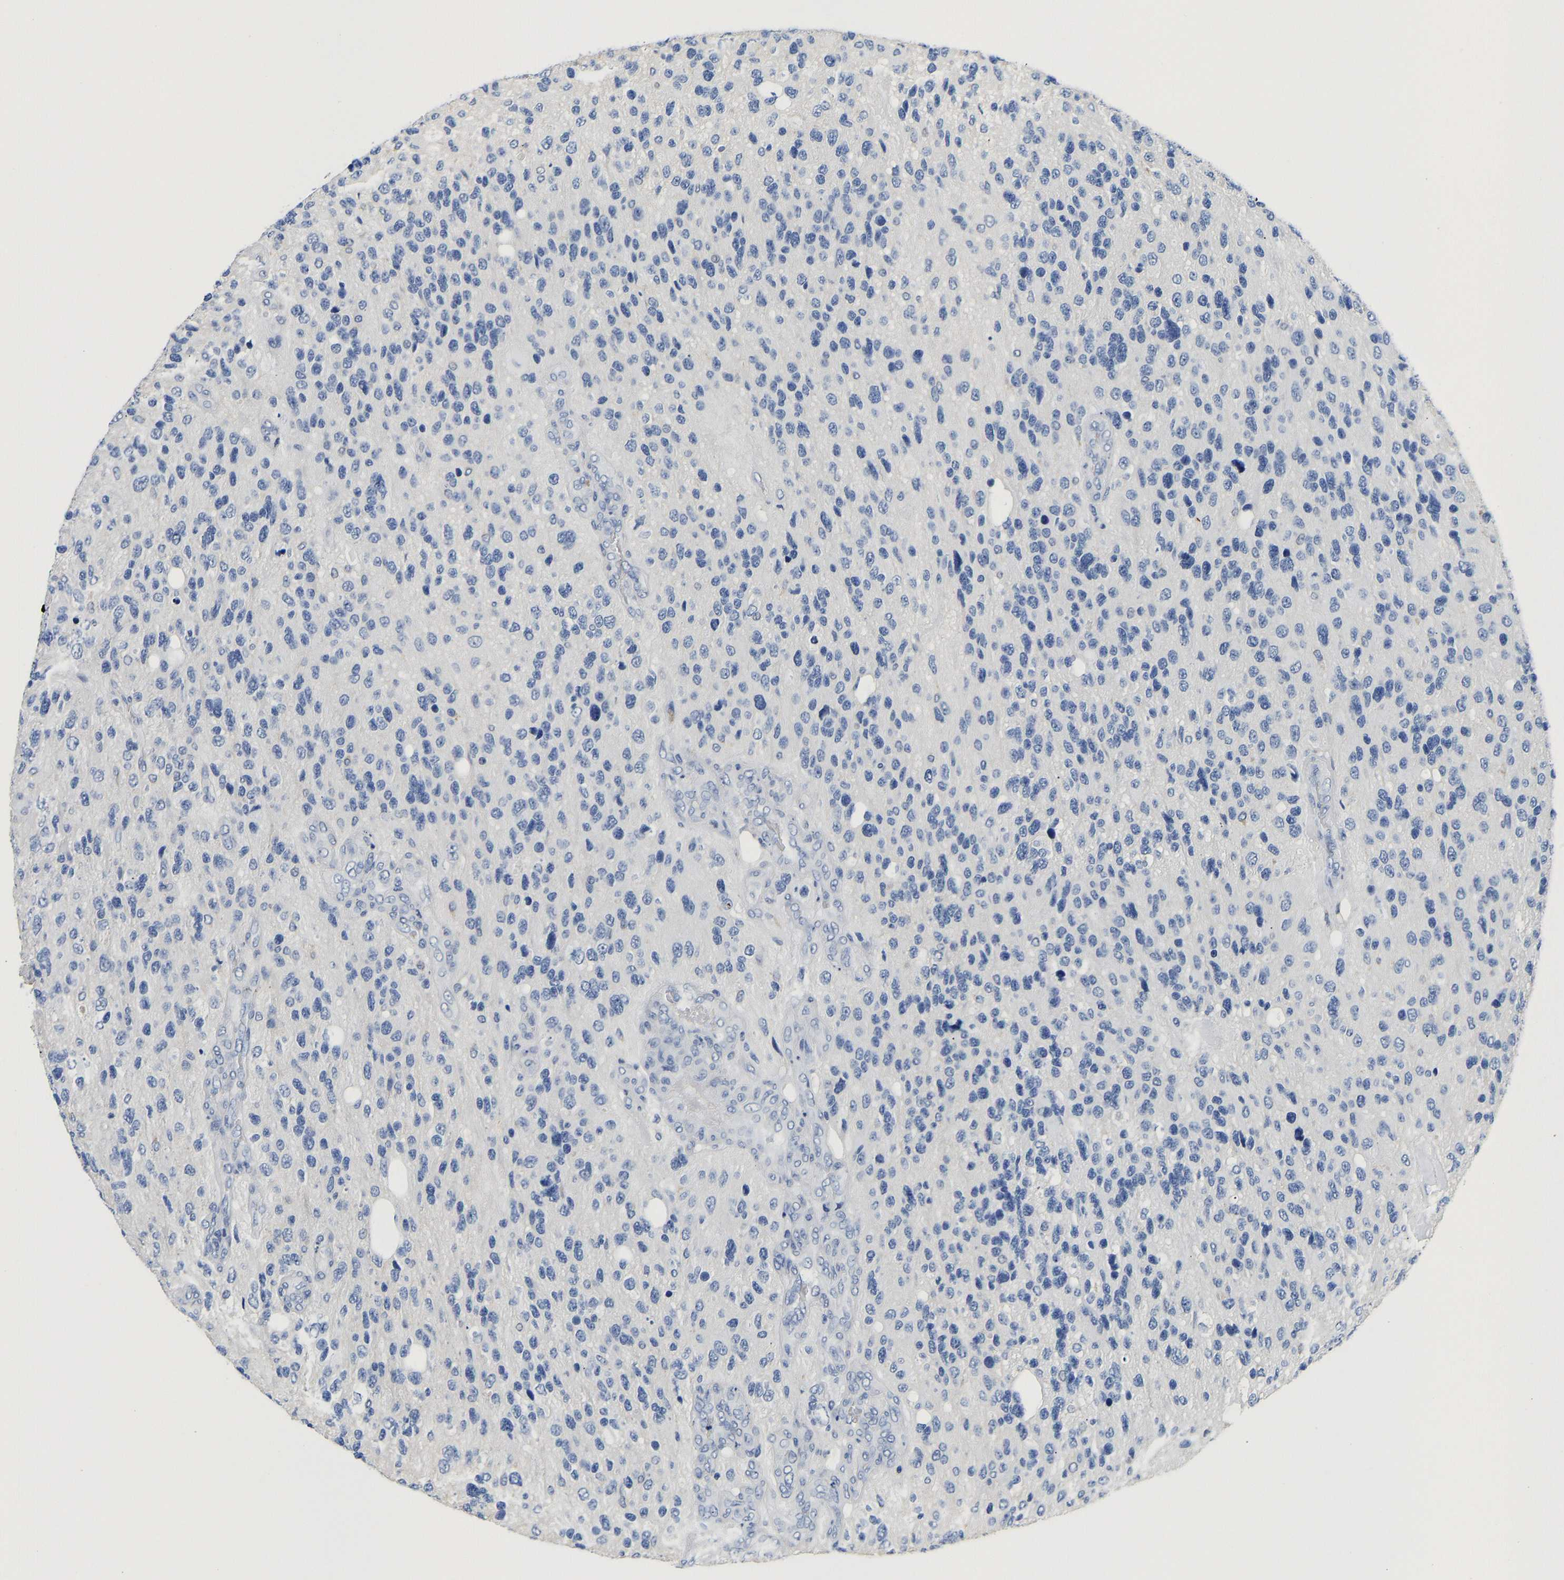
{"staining": {"intensity": "negative", "quantity": "none", "location": "none"}, "tissue": "glioma", "cell_type": "Tumor cells", "image_type": "cancer", "snomed": [{"axis": "morphology", "description": "Glioma, malignant, High grade"}, {"axis": "topography", "description": "Brain"}], "caption": "DAB (3,3'-diaminobenzidine) immunohistochemical staining of human glioma displays no significant staining in tumor cells.", "gene": "PCK2", "patient": {"sex": "female", "age": 58}}